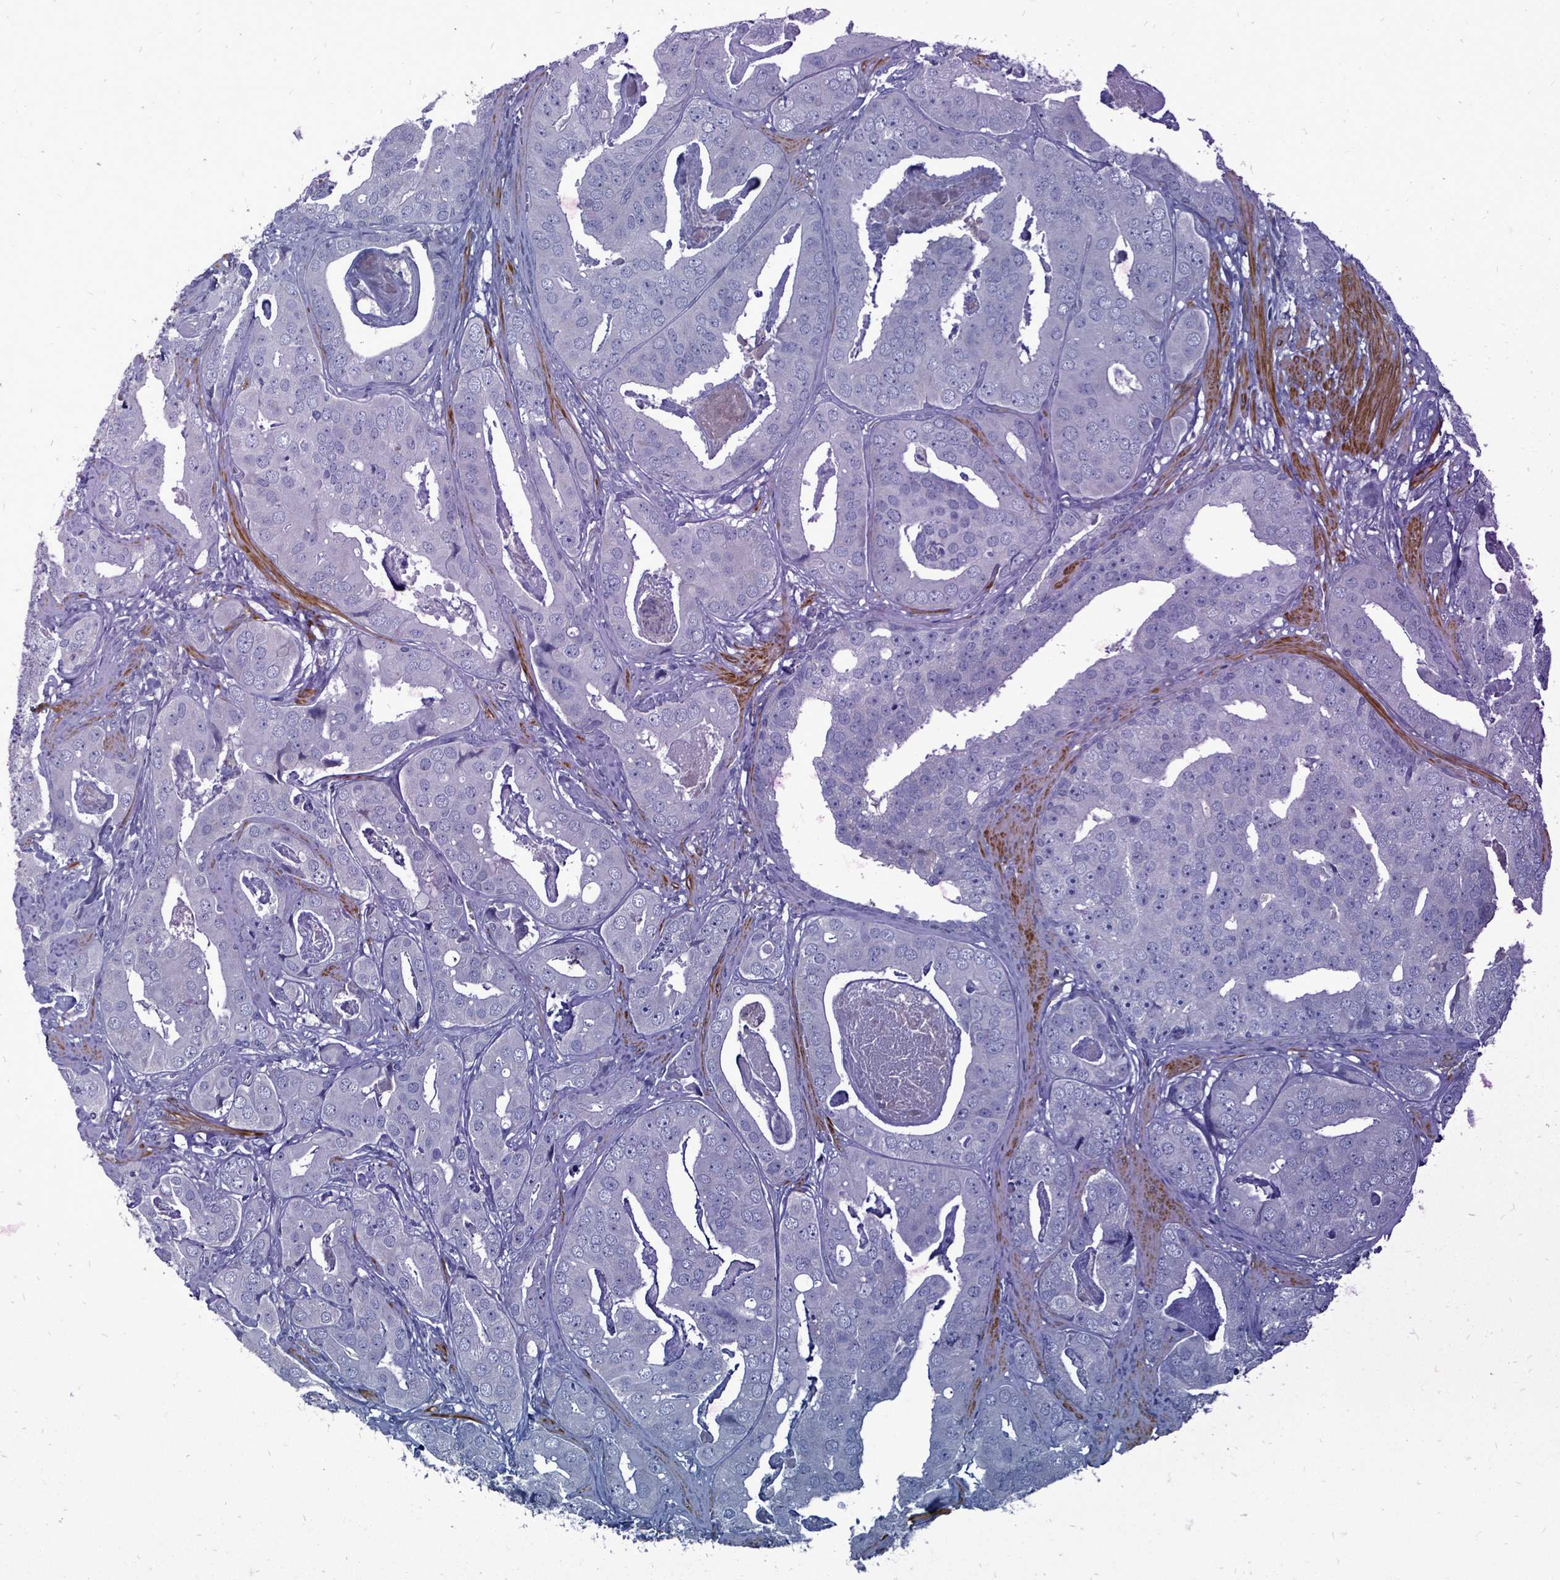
{"staining": {"intensity": "negative", "quantity": "none", "location": "none"}, "tissue": "prostate cancer", "cell_type": "Tumor cells", "image_type": "cancer", "snomed": [{"axis": "morphology", "description": "Adenocarcinoma, High grade"}, {"axis": "topography", "description": "Prostate"}], "caption": "Image shows no protein staining in tumor cells of prostate cancer (high-grade adenocarcinoma) tissue. The staining was performed using DAB to visualize the protein expression in brown, while the nuclei were stained in blue with hematoxylin (Magnification: 20x).", "gene": "ARGFX", "patient": {"sex": "male", "age": 71}}